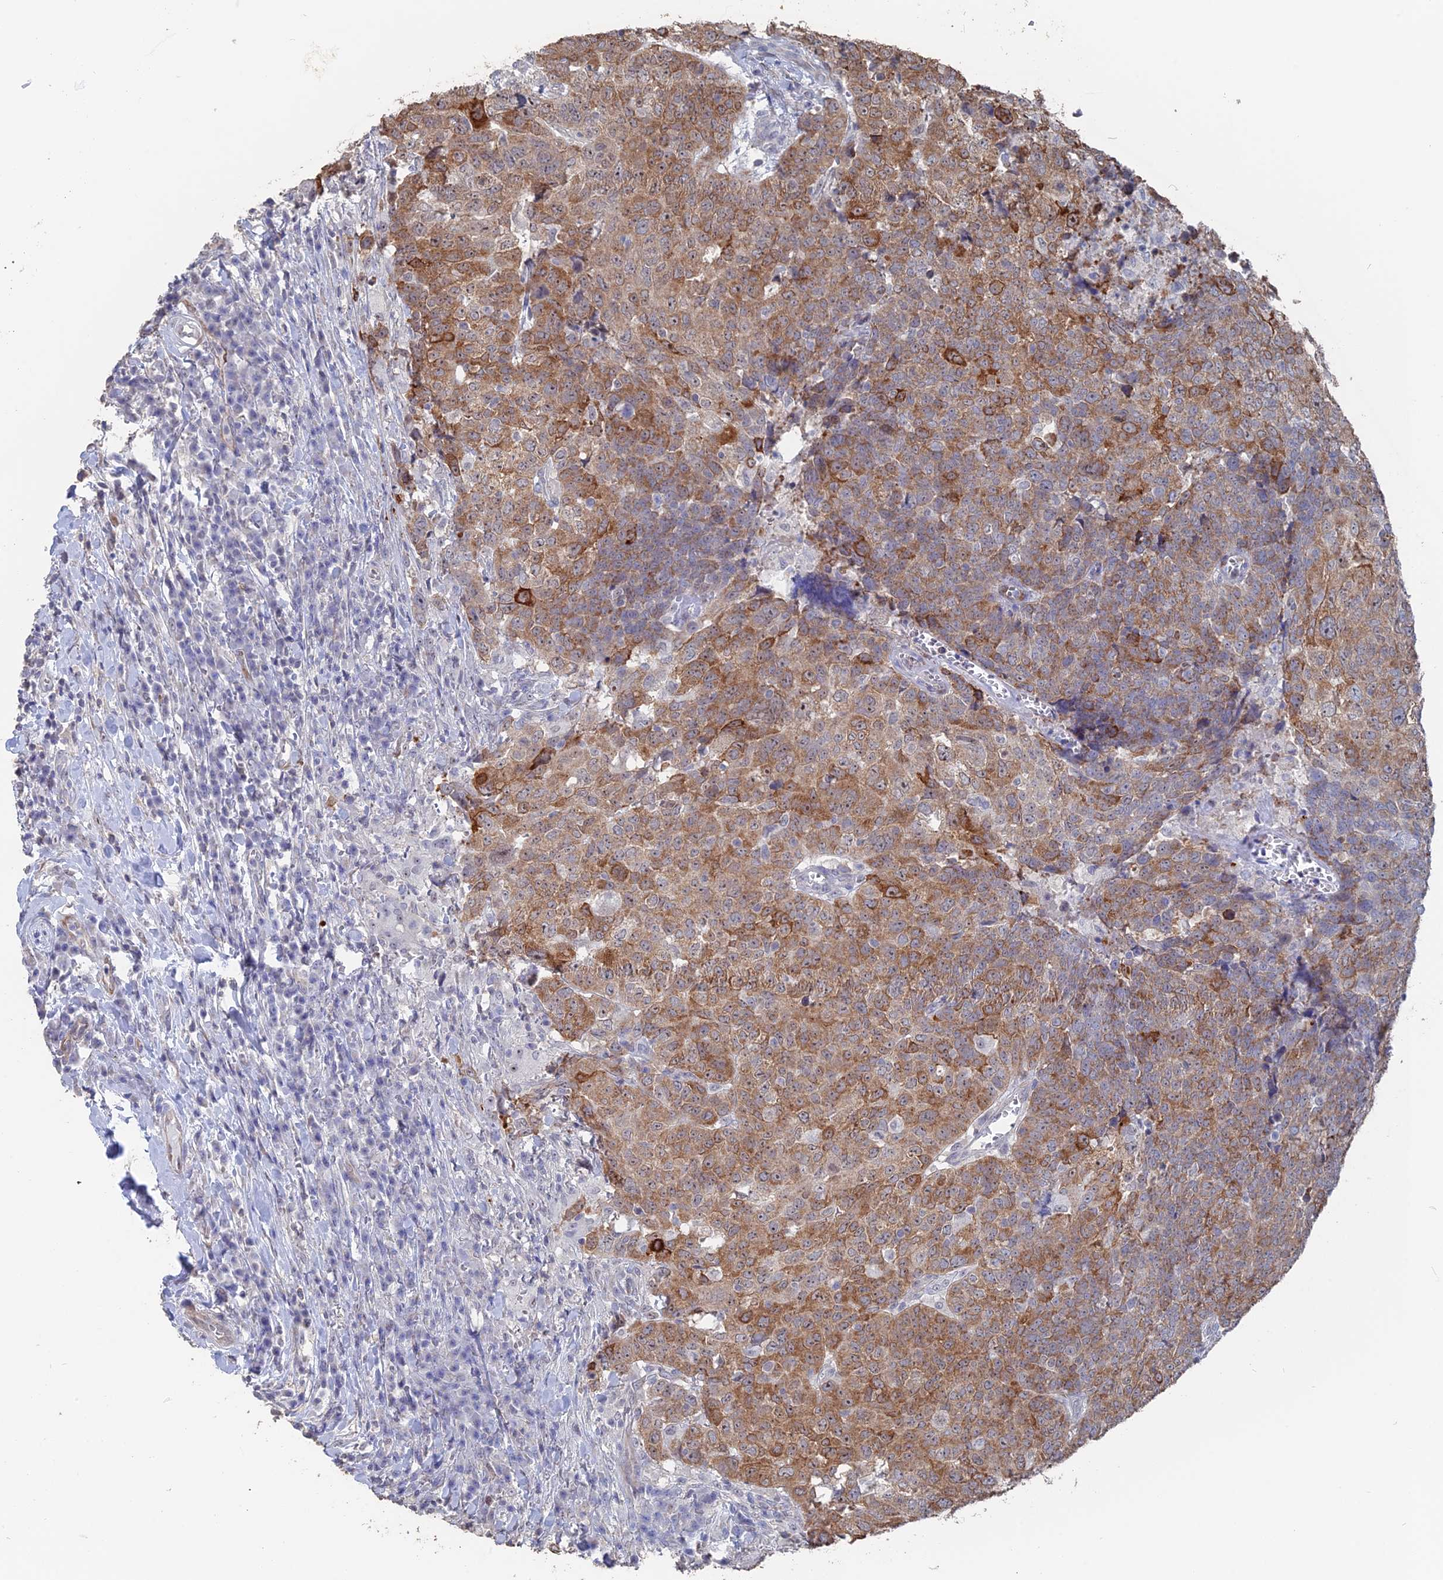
{"staining": {"intensity": "moderate", "quantity": ">75%", "location": "cytoplasmic/membranous"}, "tissue": "head and neck cancer", "cell_type": "Tumor cells", "image_type": "cancer", "snomed": [{"axis": "morphology", "description": "Squamous cell carcinoma, NOS"}, {"axis": "topography", "description": "Head-Neck"}], "caption": "Immunohistochemistry micrograph of neoplastic tissue: human squamous cell carcinoma (head and neck) stained using IHC exhibits medium levels of moderate protein expression localized specifically in the cytoplasmic/membranous of tumor cells, appearing as a cytoplasmic/membranous brown color.", "gene": "SEMG2", "patient": {"sex": "male", "age": 66}}